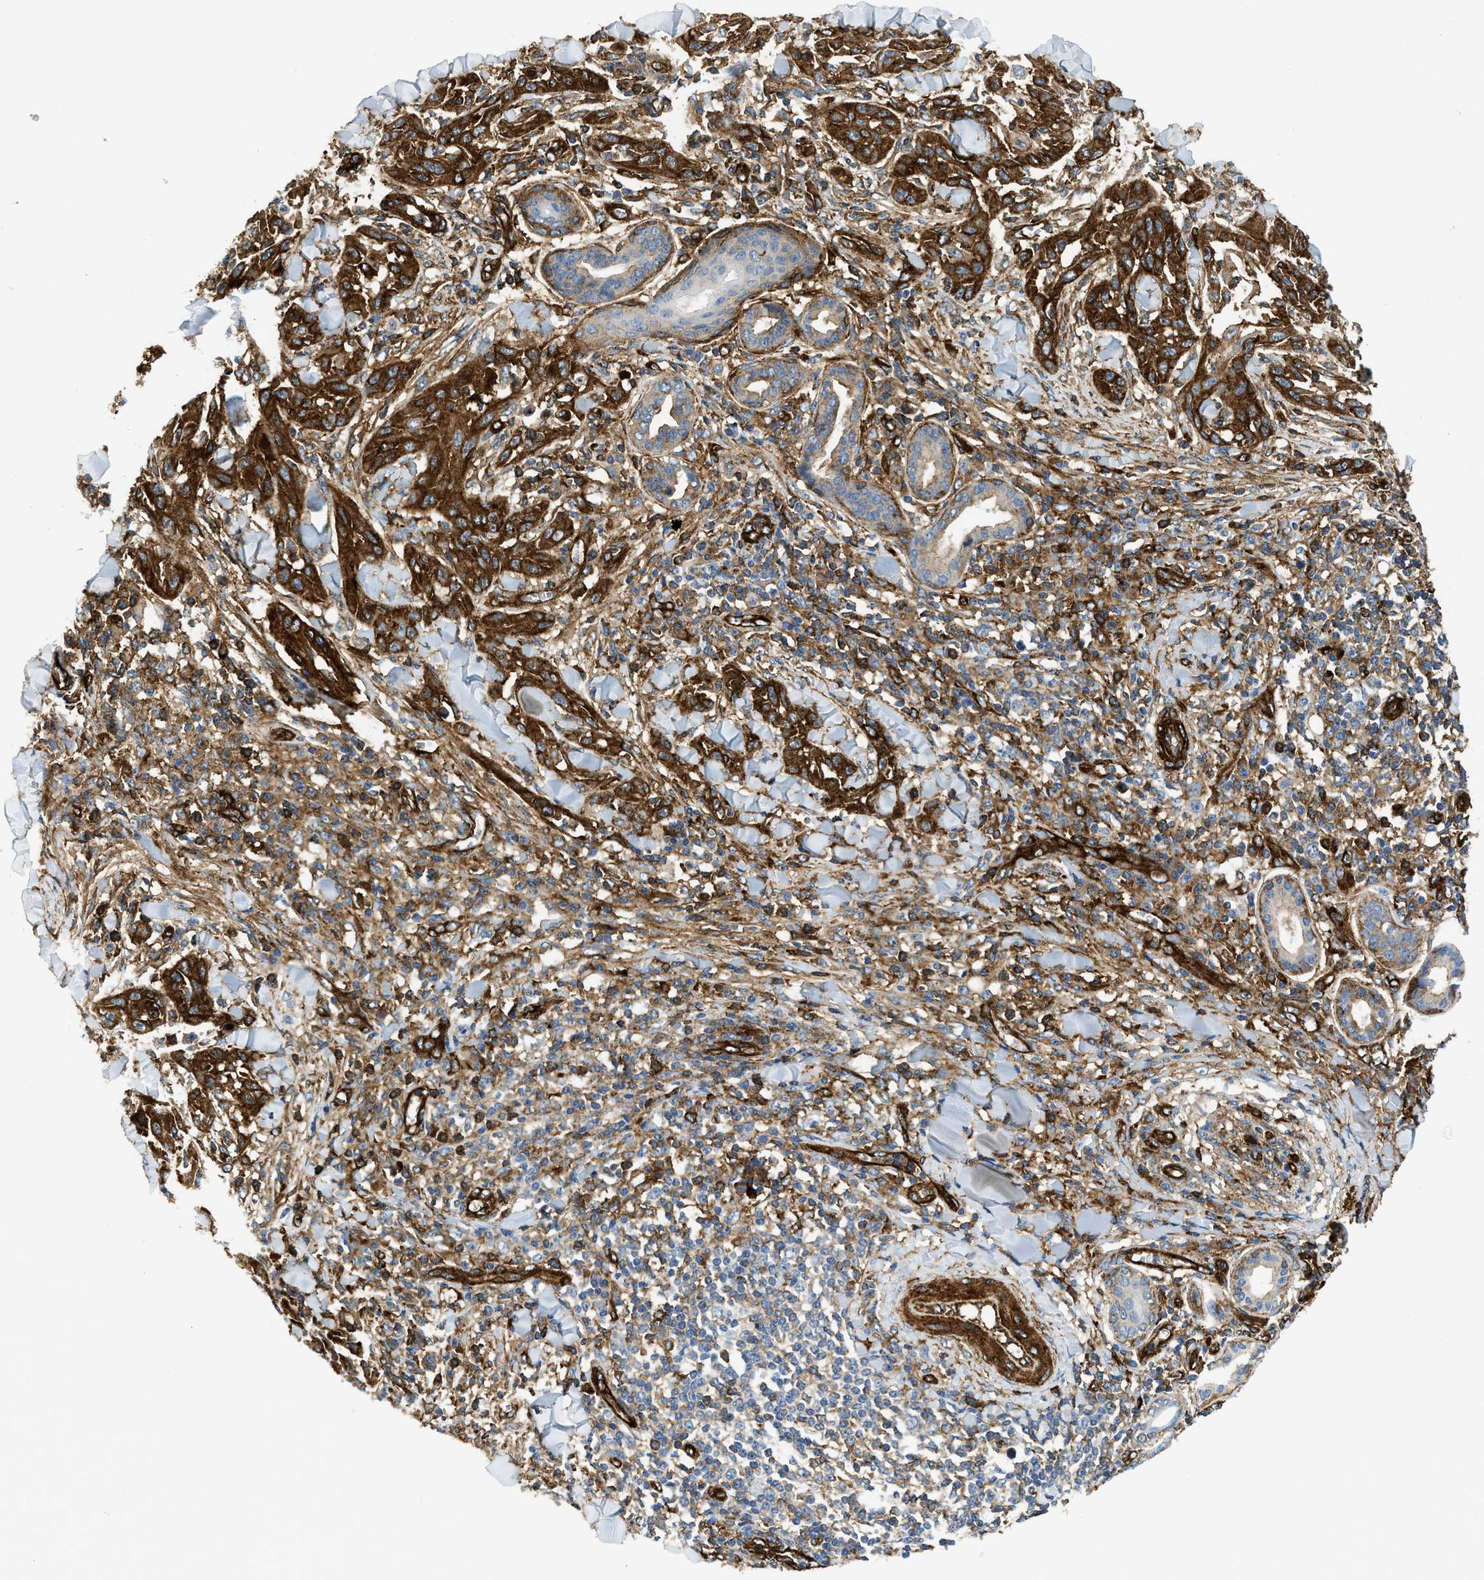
{"staining": {"intensity": "strong", "quantity": ">75%", "location": "cytoplasmic/membranous"}, "tissue": "skin cancer", "cell_type": "Tumor cells", "image_type": "cancer", "snomed": [{"axis": "morphology", "description": "Squamous cell carcinoma, NOS"}, {"axis": "topography", "description": "Skin"}], "caption": "High-power microscopy captured an immunohistochemistry (IHC) micrograph of skin cancer (squamous cell carcinoma), revealing strong cytoplasmic/membranous expression in approximately >75% of tumor cells. (Stains: DAB (3,3'-diaminobenzidine) in brown, nuclei in blue, Microscopy: brightfield microscopy at high magnification).", "gene": "HIP1", "patient": {"sex": "male", "age": 24}}